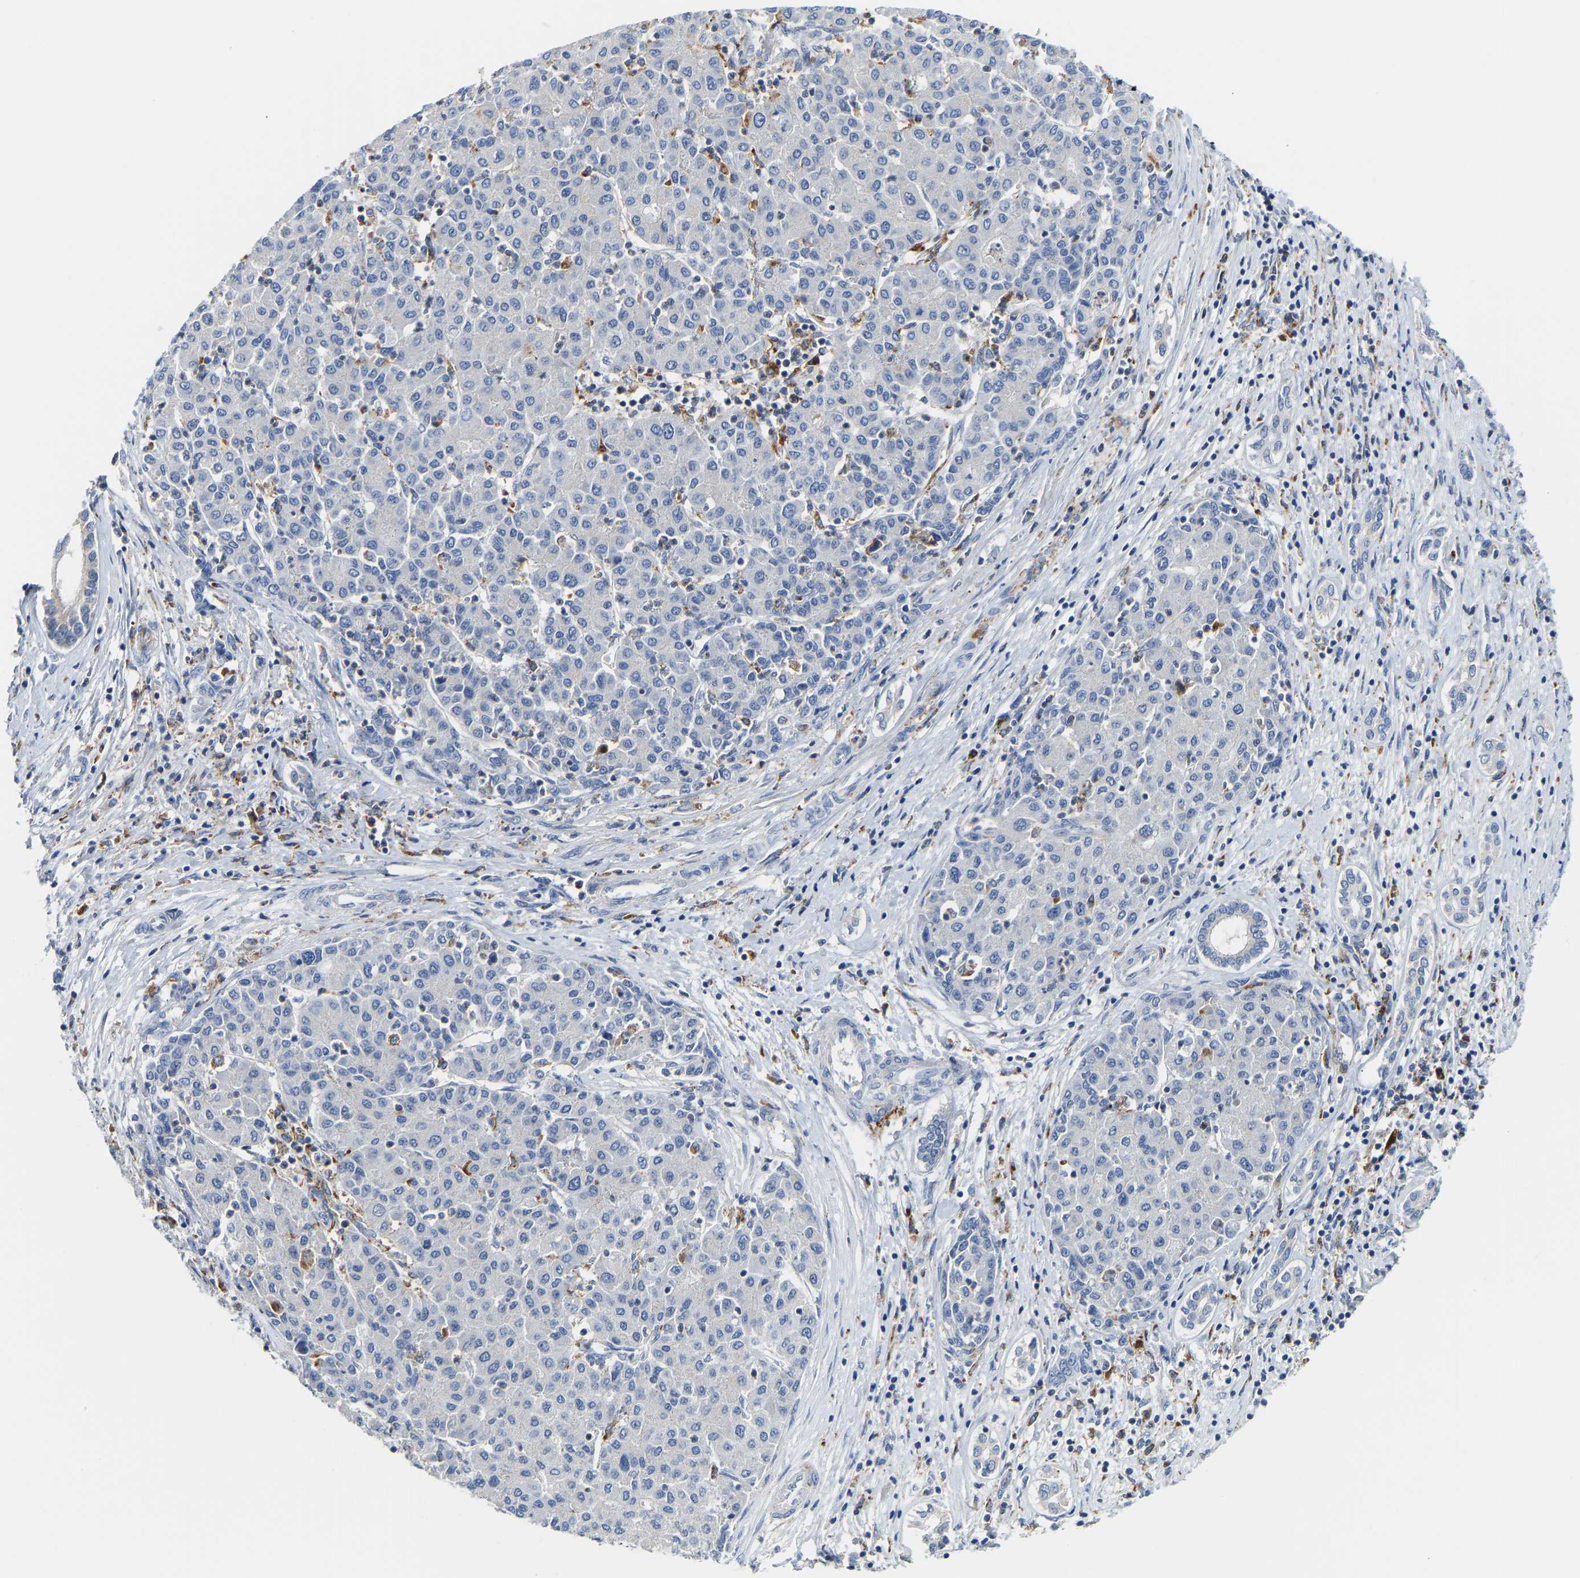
{"staining": {"intensity": "negative", "quantity": "none", "location": "none"}, "tissue": "liver cancer", "cell_type": "Tumor cells", "image_type": "cancer", "snomed": [{"axis": "morphology", "description": "Carcinoma, Hepatocellular, NOS"}, {"axis": "topography", "description": "Liver"}], "caption": "Liver hepatocellular carcinoma was stained to show a protein in brown. There is no significant positivity in tumor cells. Nuclei are stained in blue.", "gene": "ATP6V1E1", "patient": {"sex": "male", "age": 65}}